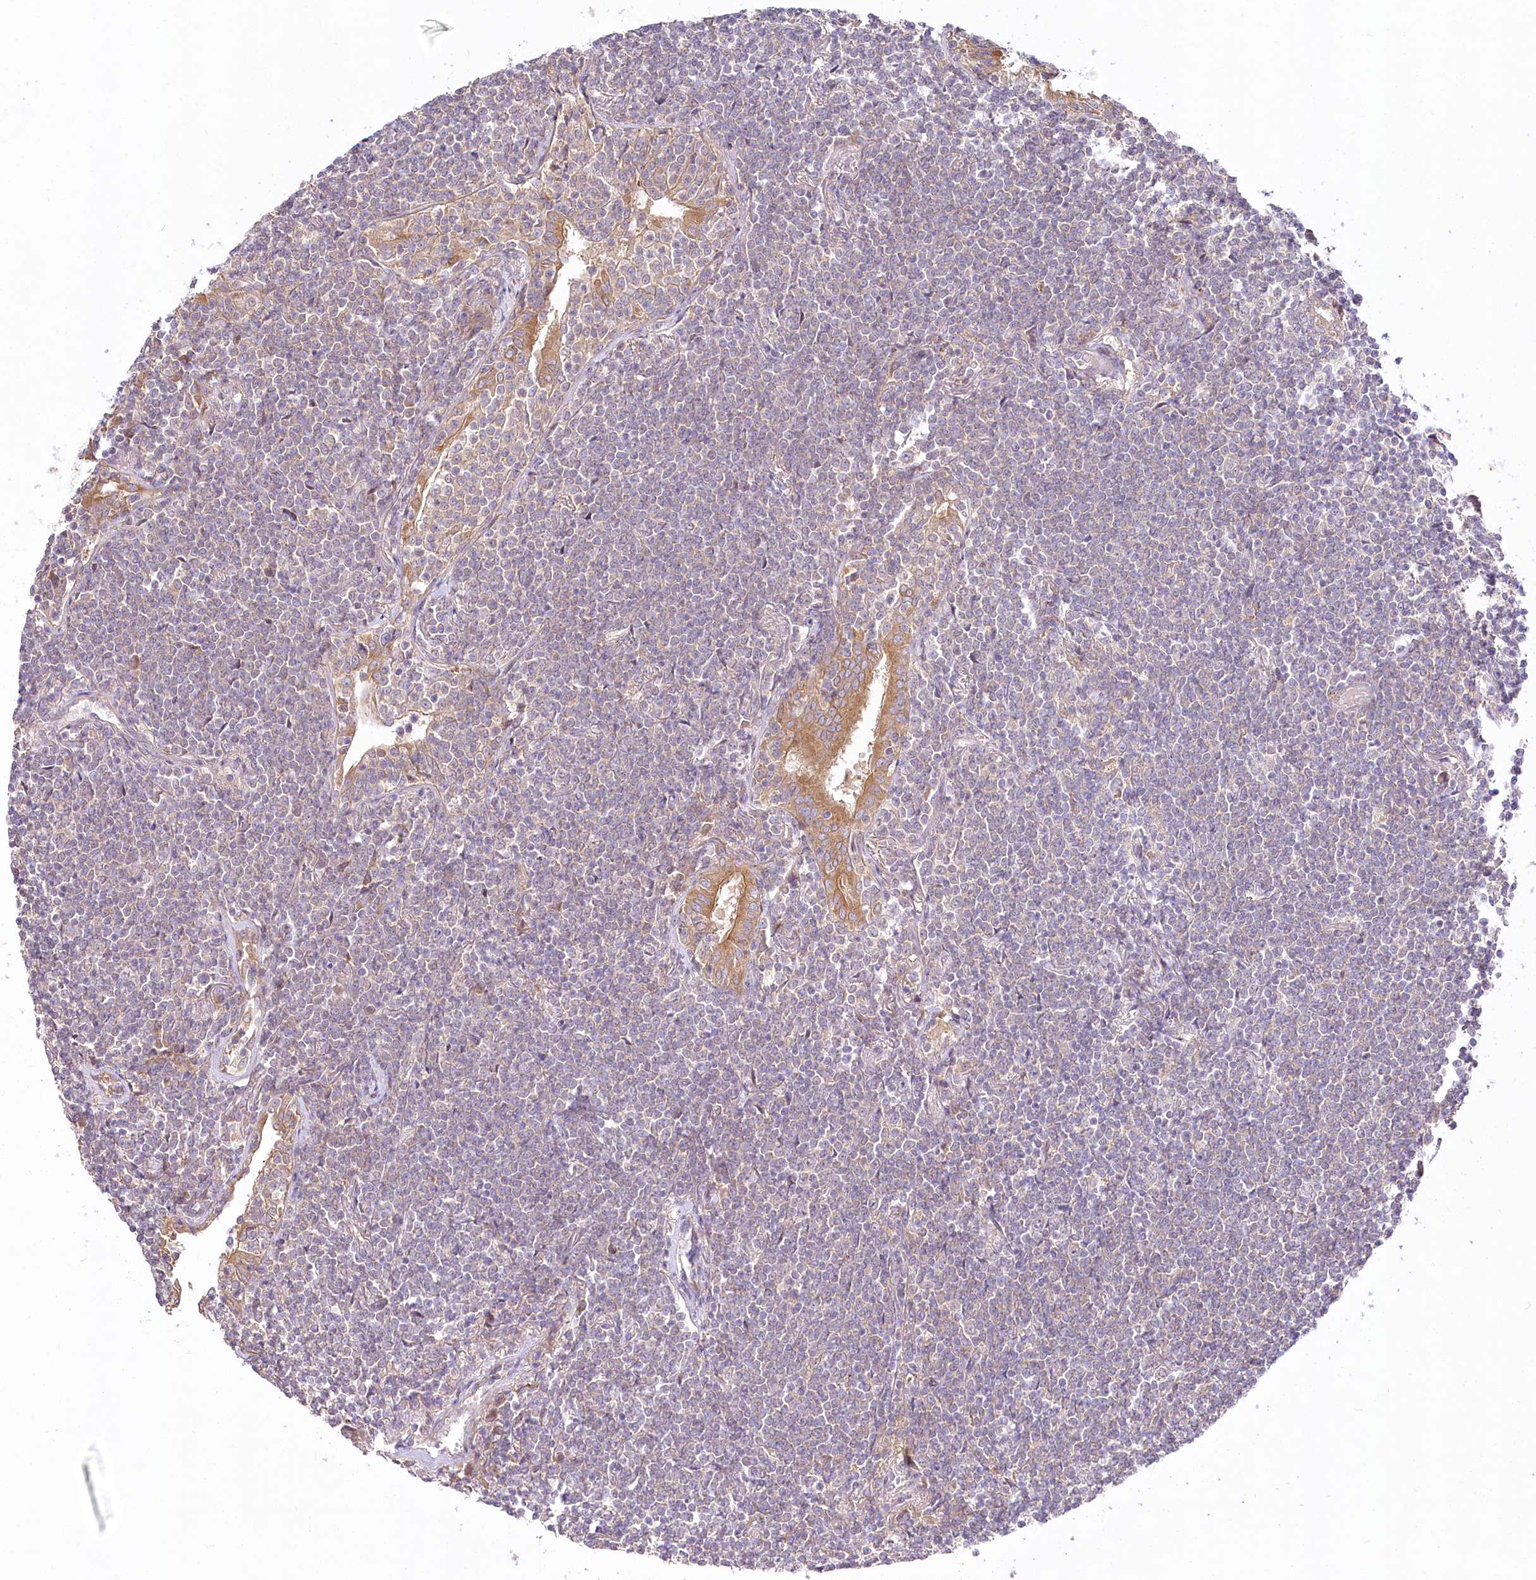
{"staining": {"intensity": "negative", "quantity": "none", "location": "none"}, "tissue": "lymphoma", "cell_type": "Tumor cells", "image_type": "cancer", "snomed": [{"axis": "morphology", "description": "Malignant lymphoma, non-Hodgkin's type, Low grade"}, {"axis": "topography", "description": "Lung"}], "caption": "The photomicrograph shows no significant staining in tumor cells of lymphoma.", "gene": "PYROXD1", "patient": {"sex": "female", "age": 71}}